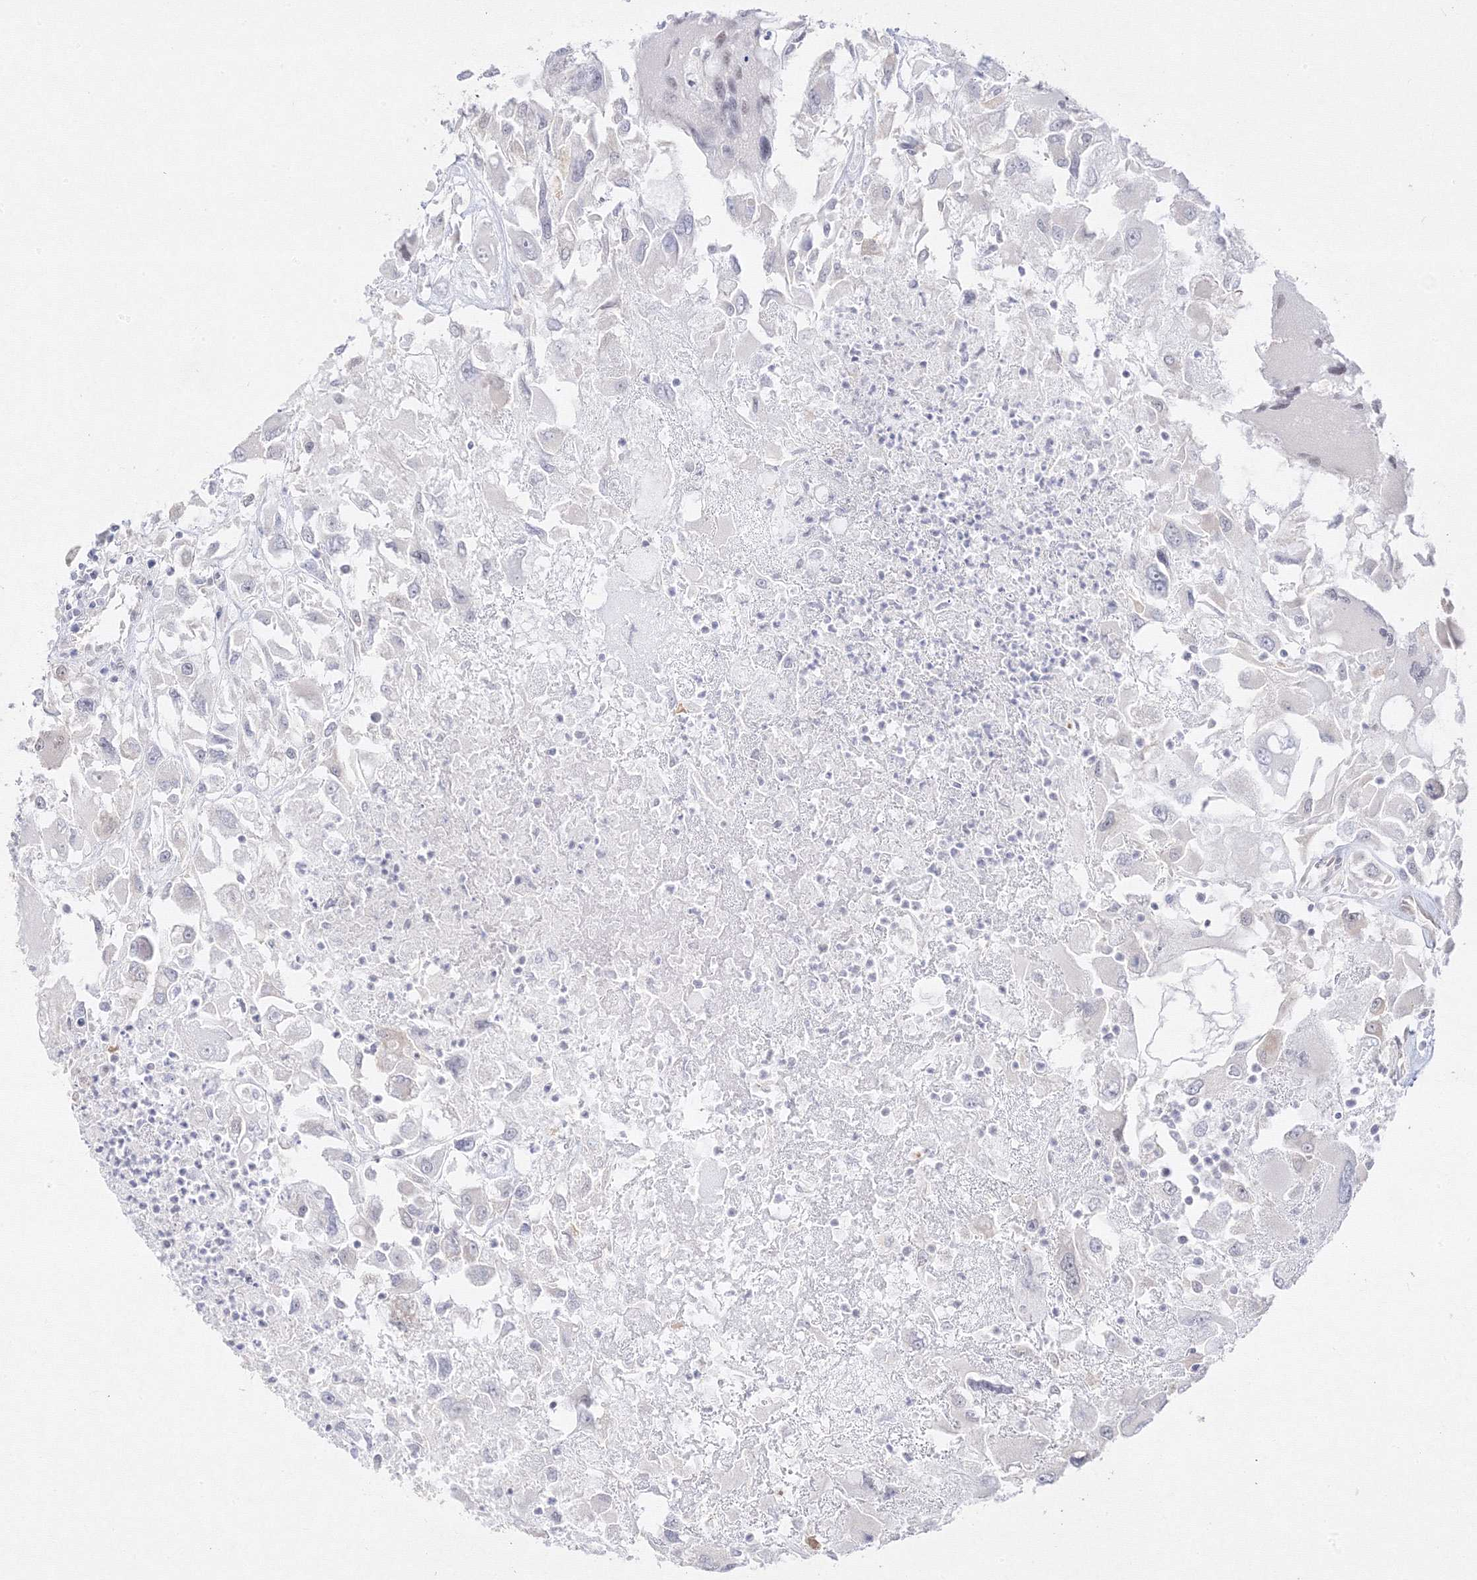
{"staining": {"intensity": "negative", "quantity": "none", "location": "none"}, "tissue": "renal cancer", "cell_type": "Tumor cells", "image_type": "cancer", "snomed": [{"axis": "morphology", "description": "Adenocarcinoma, NOS"}, {"axis": "topography", "description": "Kidney"}], "caption": "Immunohistochemistry image of neoplastic tissue: human adenocarcinoma (renal) stained with DAB displays no significant protein positivity in tumor cells. The staining is performed using DAB brown chromogen with nuclei counter-stained in using hematoxylin.", "gene": "C2CD2", "patient": {"sex": "female", "age": 52}}